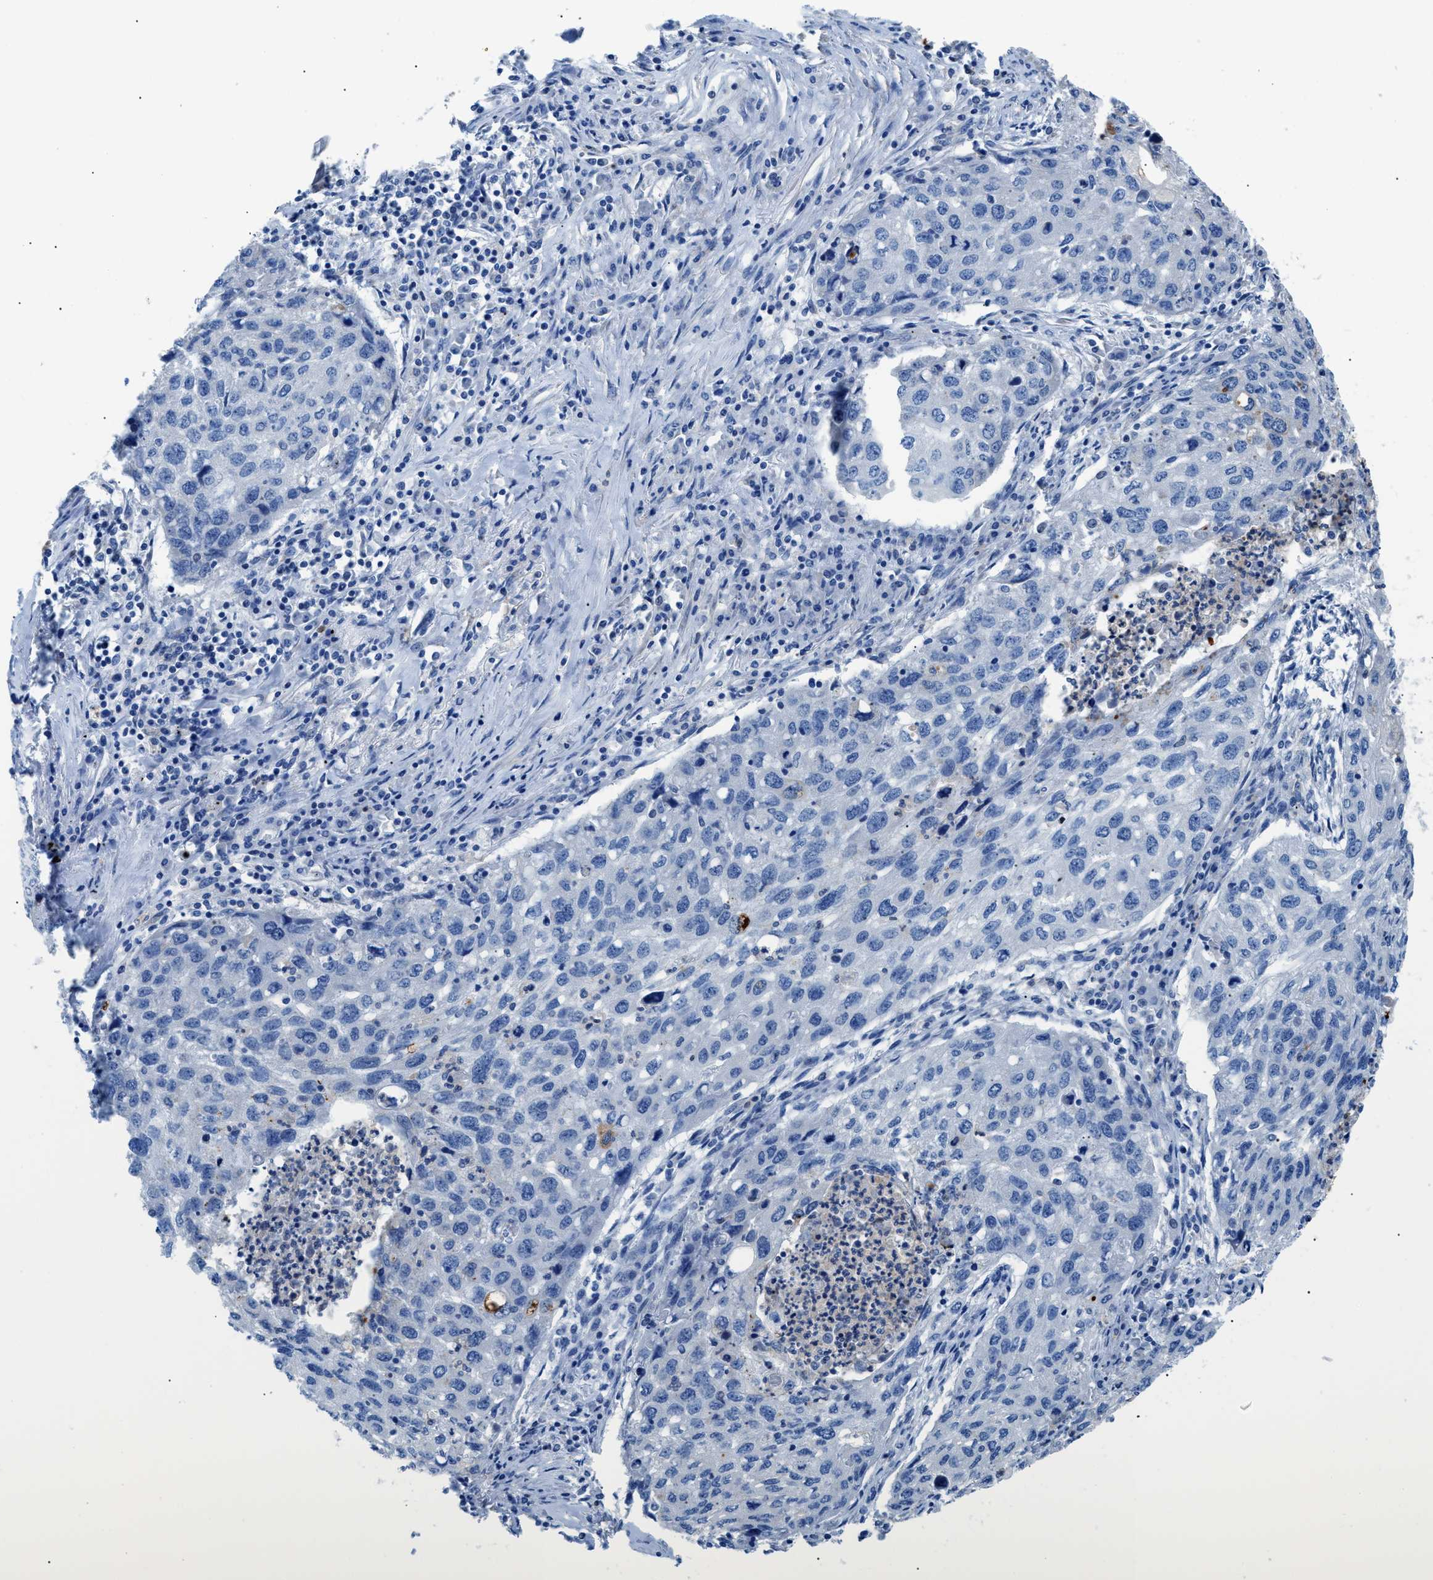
{"staining": {"intensity": "negative", "quantity": "none", "location": "none"}, "tissue": "lung cancer", "cell_type": "Tumor cells", "image_type": "cancer", "snomed": [{"axis": "morphology", "description": "Squamous cell carcinoma, NOS"}, {"axis": "topography", "description": "Lung"}], "caption": "Immunohistochemistry photomicrograph of lung cancer stained for a protein (brown), which exhibits no positivity in tumor cells. Nuclei are stained in blue.", "gene": "ITPR1", "patient": {"sex": "female", "age": 63}}